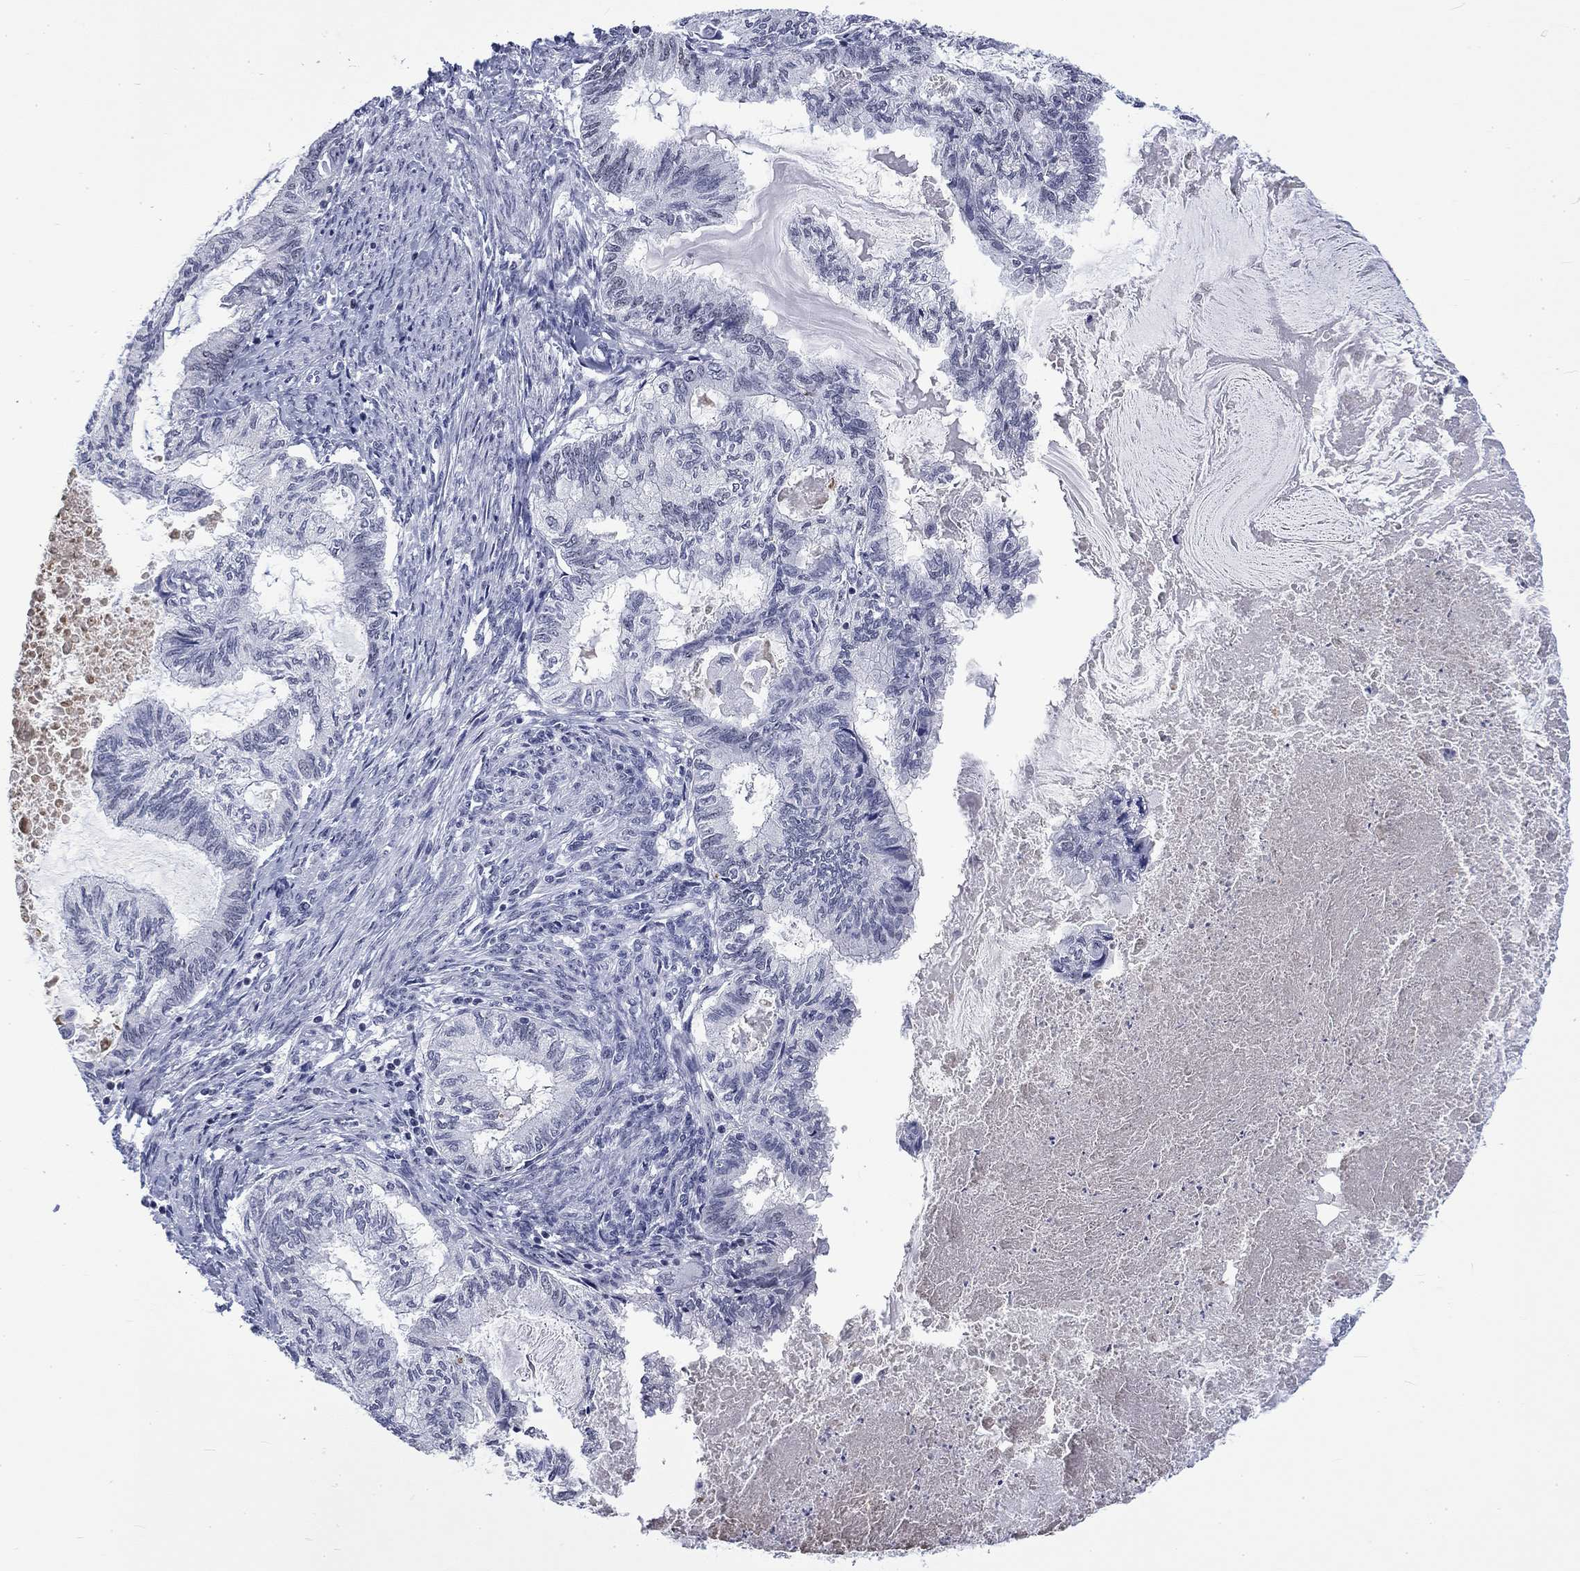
{"staining": {"intensity": "negative", "quantity": "none", "location": "none"}, "tissue": "endometrial cancer", "cell_type": "Tumor cells", "image_type": "cancer", "snomed": [{"axis": "morphology", "description": "Adenocarcinoma, NOS"}, {"axis": "topography", "description": "Endometrium"}], "caption": "Micrograph shows no significant protein staining in tumor cells of adenocarcinoma (endometrial).", "gene": "CSRNP3", "patient": {"sex": "female", "age": 86}}